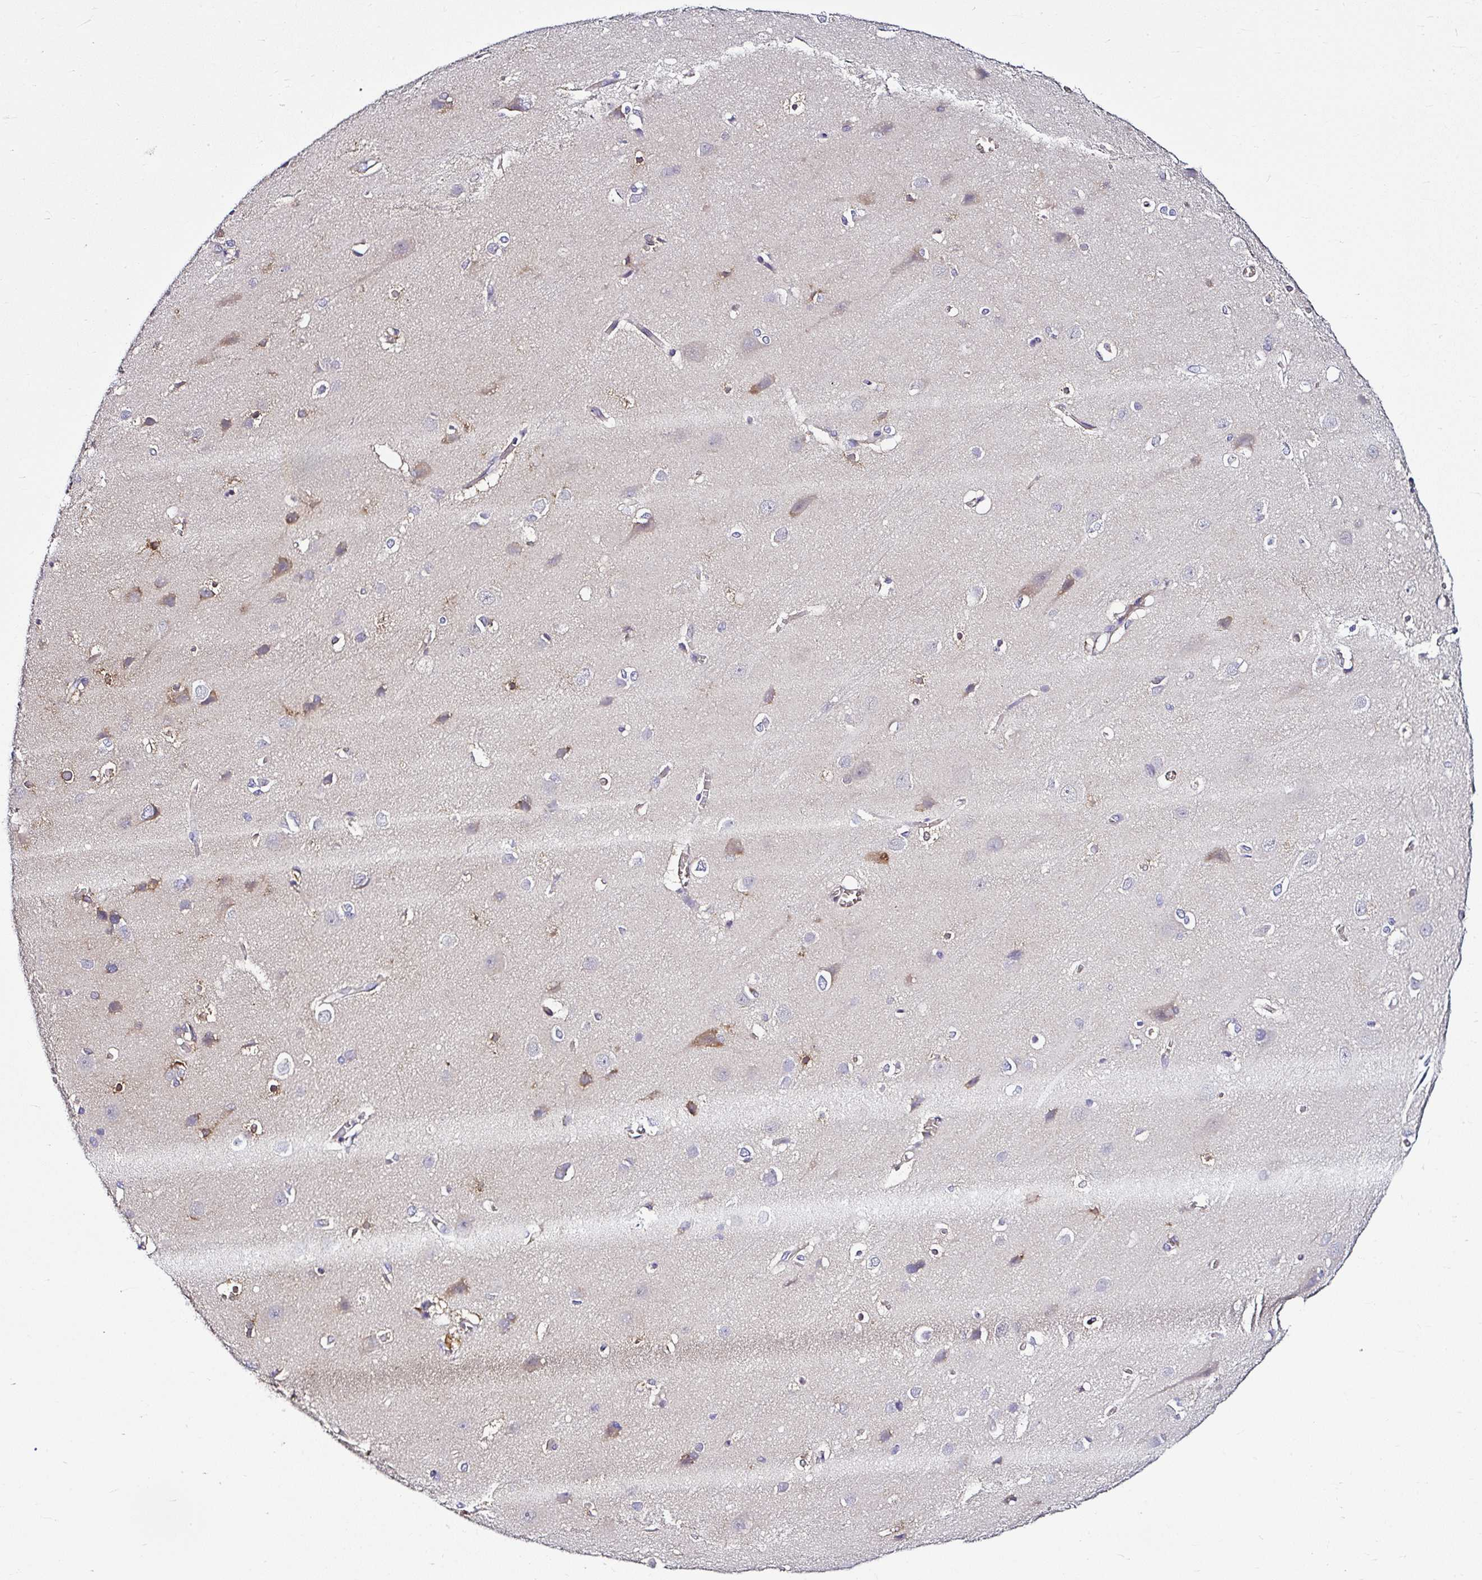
{"staining": {"intensity": "negative", "quantity": "none", "location": "none"}, "tissue": "cerebral cortex", "cell_type": "Endothelial cells", "image_type": "normal", "snomed": [{"axis": "morphology", "description": "Normal tissue, NOS"}, {"axis": "topography", "description": "Cerebral cortex"}], "caption": "The IHC histopathology image has no significant positivity in endothelial cells of cerebral cortex. Brightfield microscopy of immunohistochemistry (IHC) stained with DAB (3,3'-diaminobenzidine) (brown) and hematoxylin (blue), captured at high magnification.", "gene": "DEPDC5", "patient": {"sex": "male", "age": 37}}